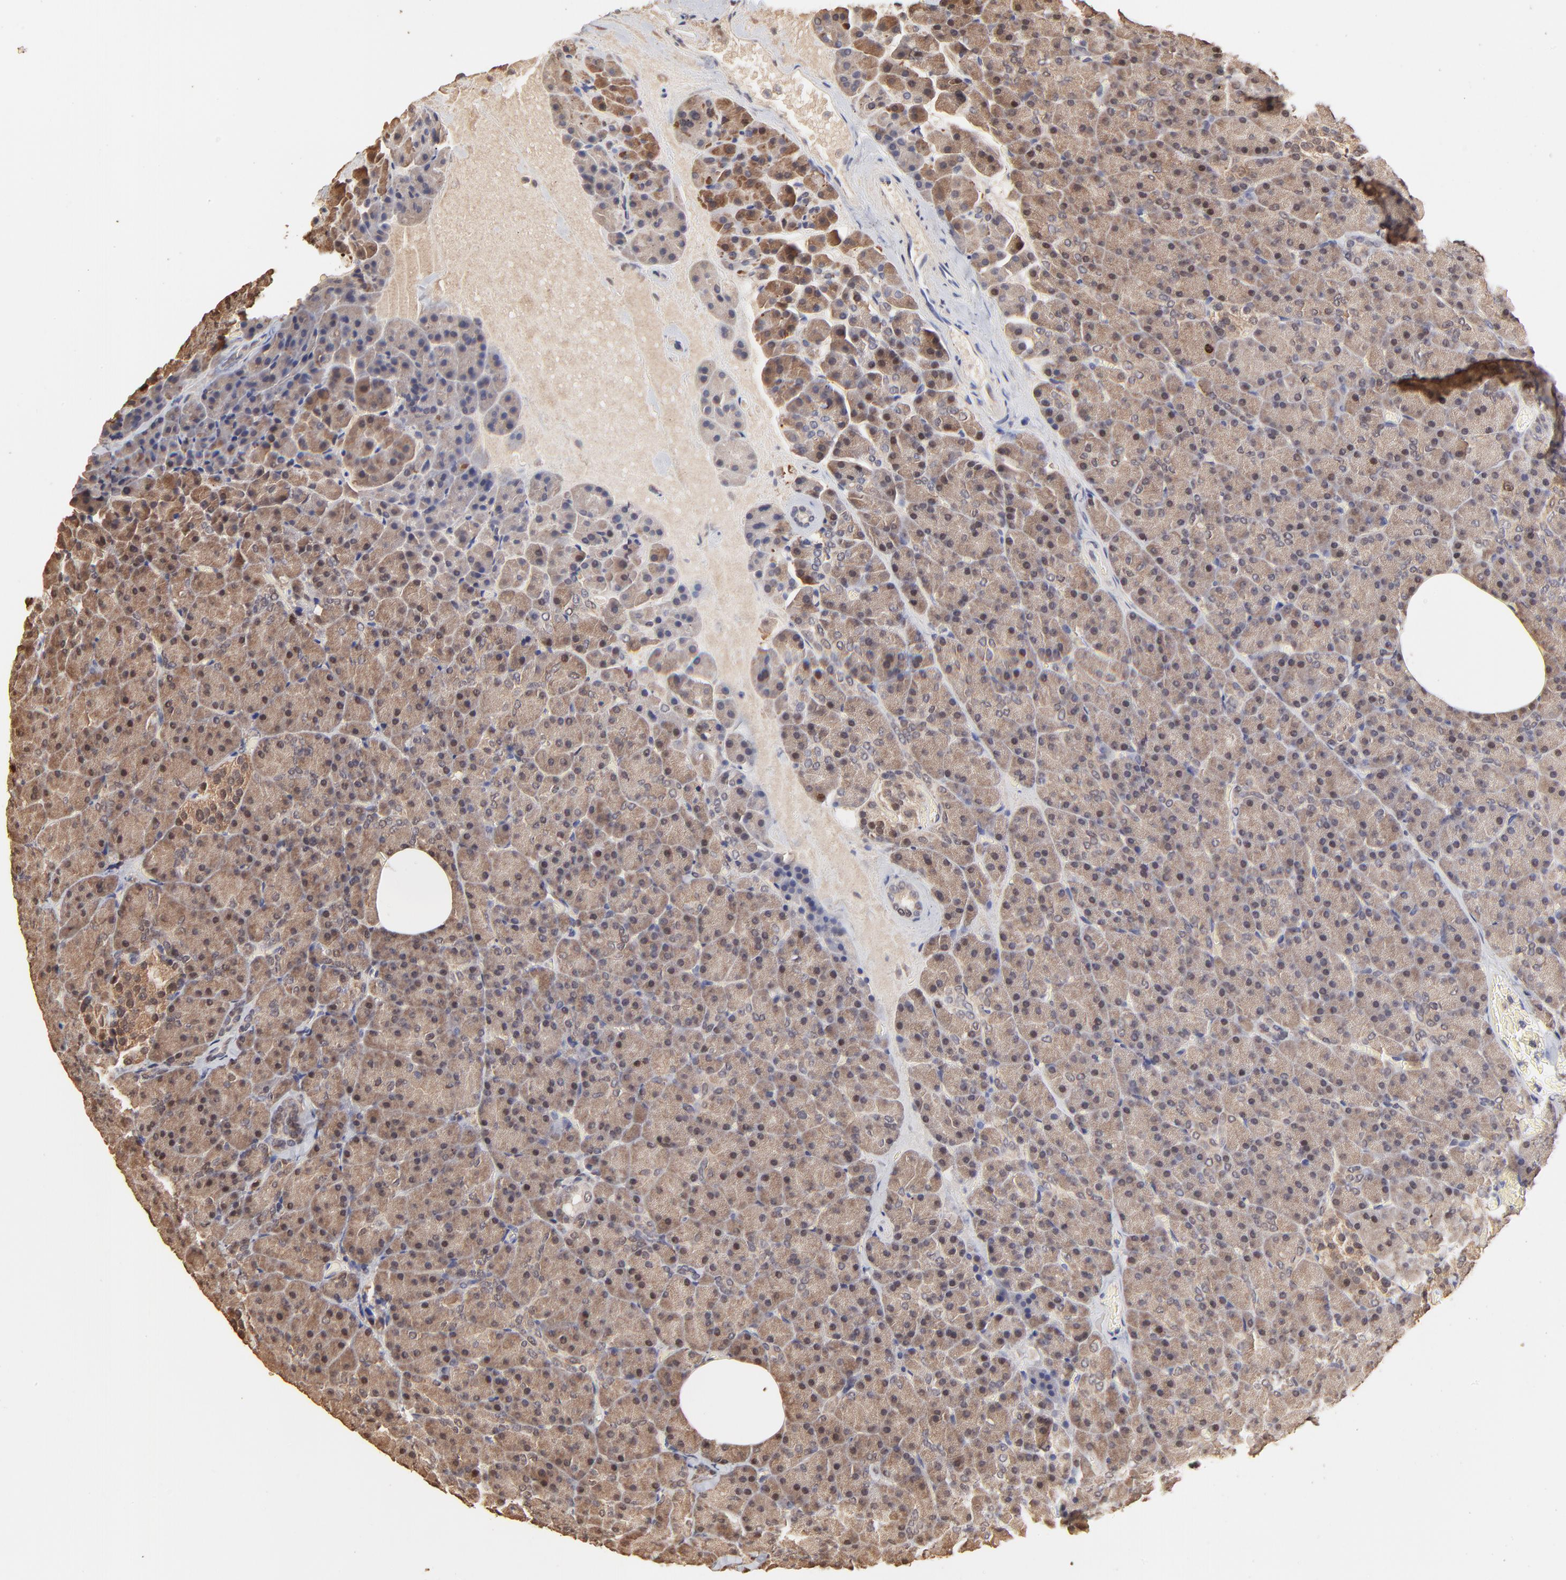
{"staining": {"intensity": "weak", "quantity": ">75%", "location": "cytoplasmic/membranous,nuclear"}, "tissue": "pancreas", "cell_type": "Exocrine glandular cells", "image_type": "normal", "snomed": [{"axis": "morphology", "description": "Normal tissue, NOS"}, {"axis": "topography", "description": "Pancreas"}], "caption": "Immunohistochemical staining of normal human pancreas reveals >75% levels of weak cytoplasmic/membranous,nuclear protein expression in approximately >75% of exocrine glandular cells.", "gene": "BIRC5", "patient": {"sex": "female", "age": 35}}